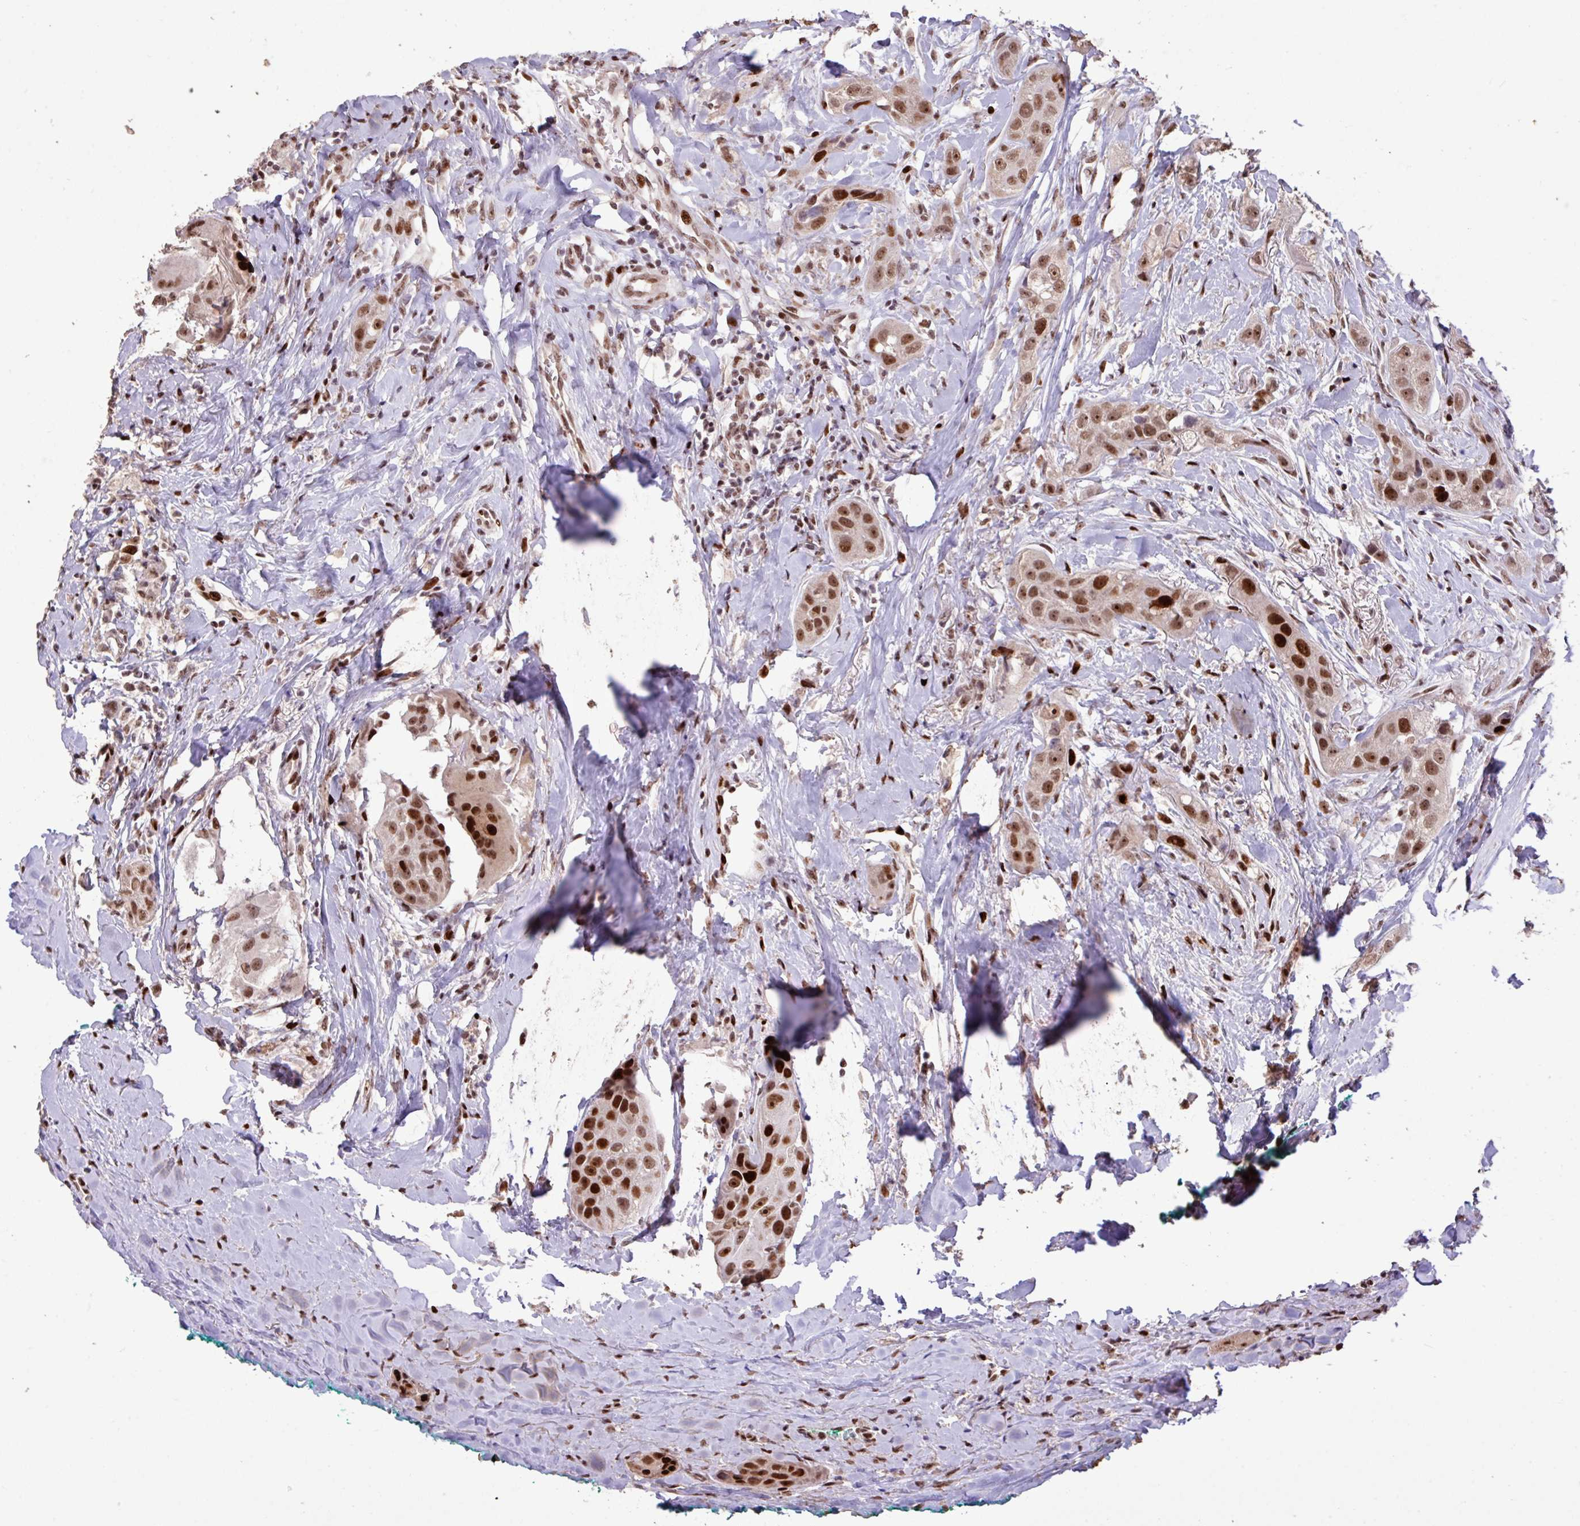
{"staining": {"intensity": "strong", "quantity": ">75%", "location": "nuclear"}, "tissue": "head and neck cancer", "cell_type": "Tumor cells", "image_type": "cancer", "snomed": [{"axis": "morphology", "description": "Normal tissue, NOS"}, {"axis": "morphology", "description": "Squamous cell carcinoma, NOS"}, {"axis": "topography", "description": "Skeletal muscle"}, {"axis": "topography", "description": "Head-Neck"}], "caption": "Head and neck cancer tissue displays strong nuclear staining in about >75% of tumor cells, visualized by immunohistochemistry.", "gene": "ZNF709", "patient": {"sex": "male", "age": 51}}